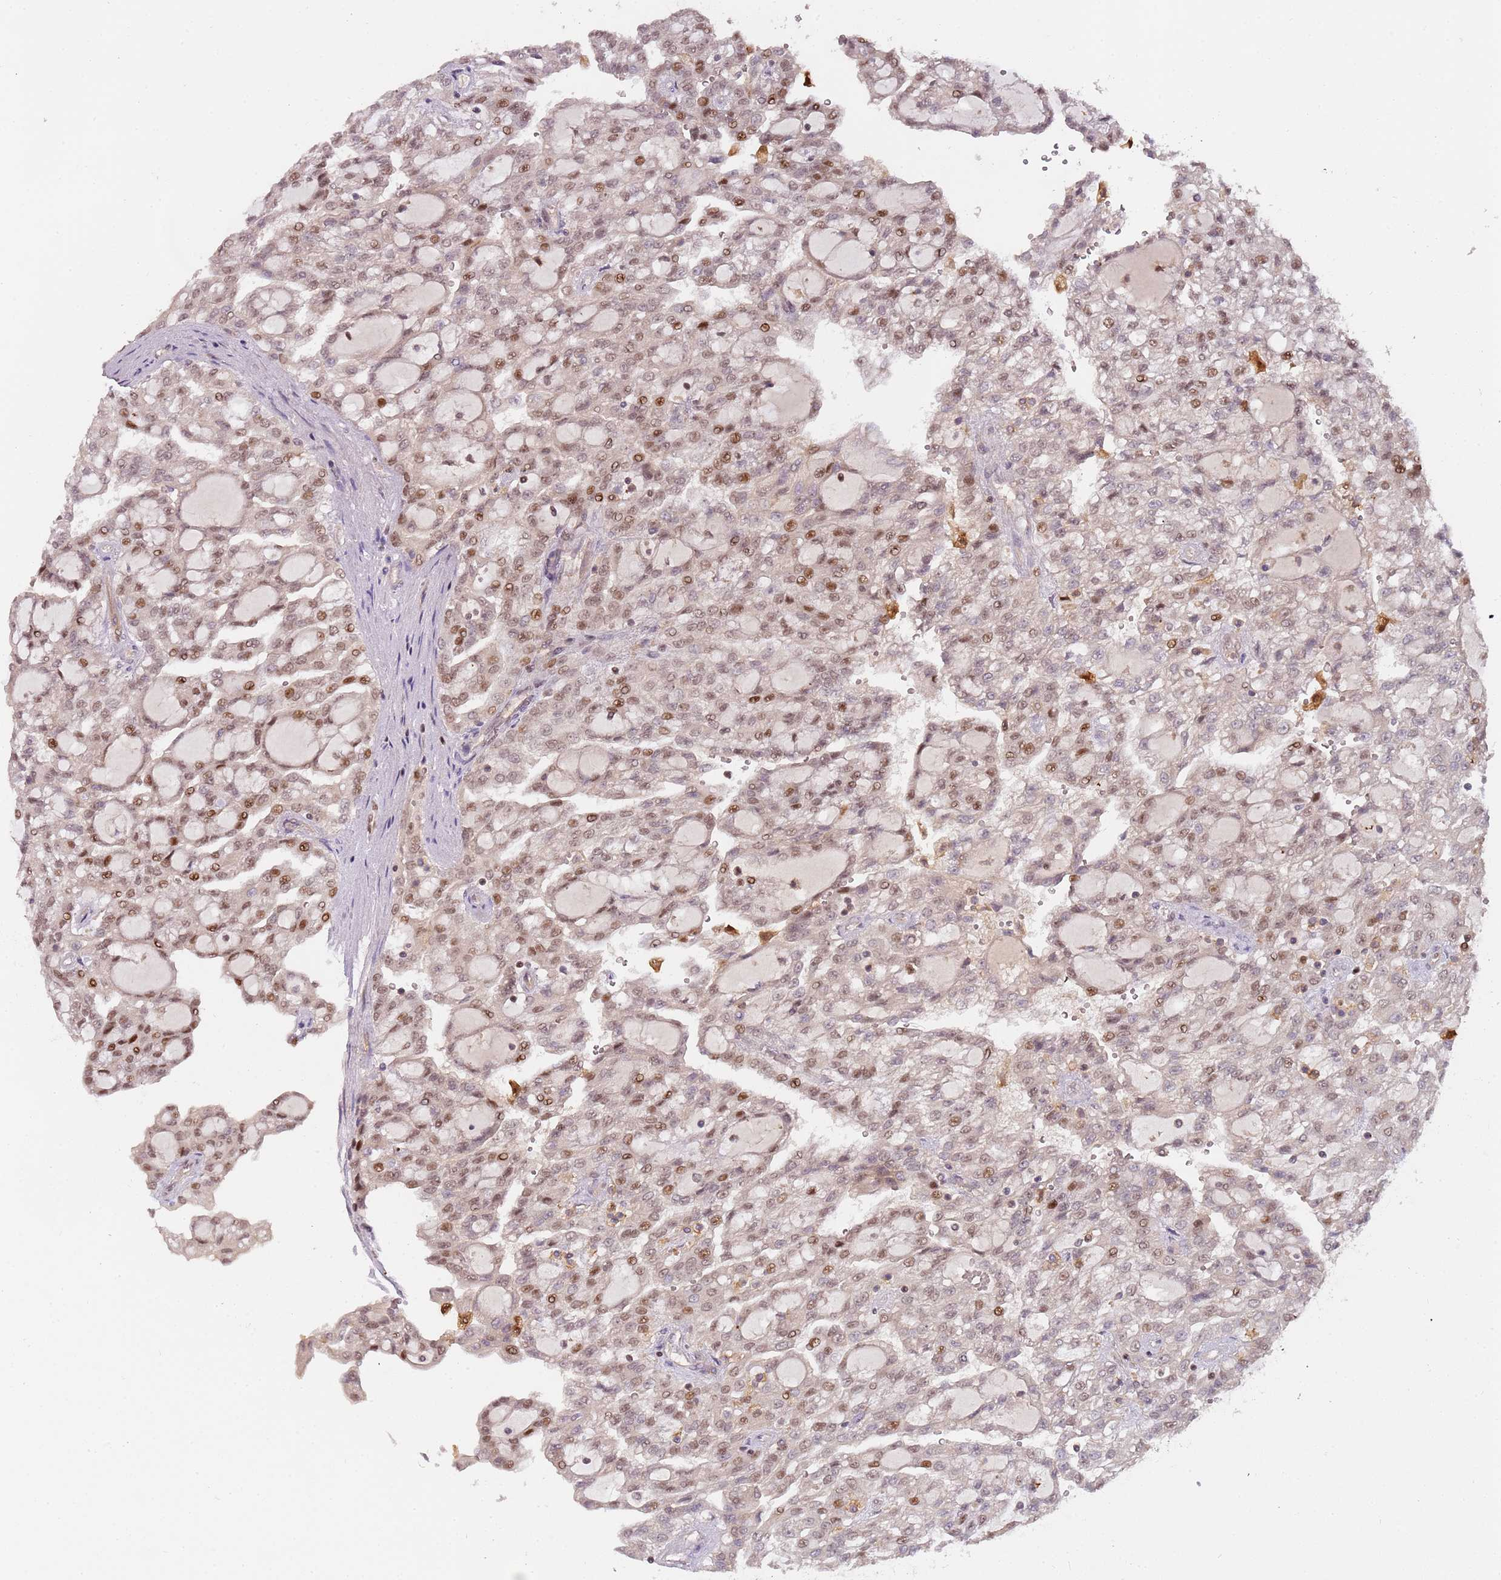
{"staining": {"intensity": "moderate", "quantity": ">75%", "location": "nuclear"}, "tissue": "renal cancer", "cell_type": "Tumor cells", "image_type": "cancer", "snomed": [{"axis": "morphology", "description": "Adenocarcinoma, NOS"}, {"axis": "topography", "description": "Kidney"}], "caption": "Renal cancer (adenocarcinoma) stained with DAB immunohistochemistry (IHC) demonstrates medium levels of moderate nuclear staining in about >75% of tumor cells.", "gene": "GSTO2", "patient": {"sex": "male", "age": 63}}